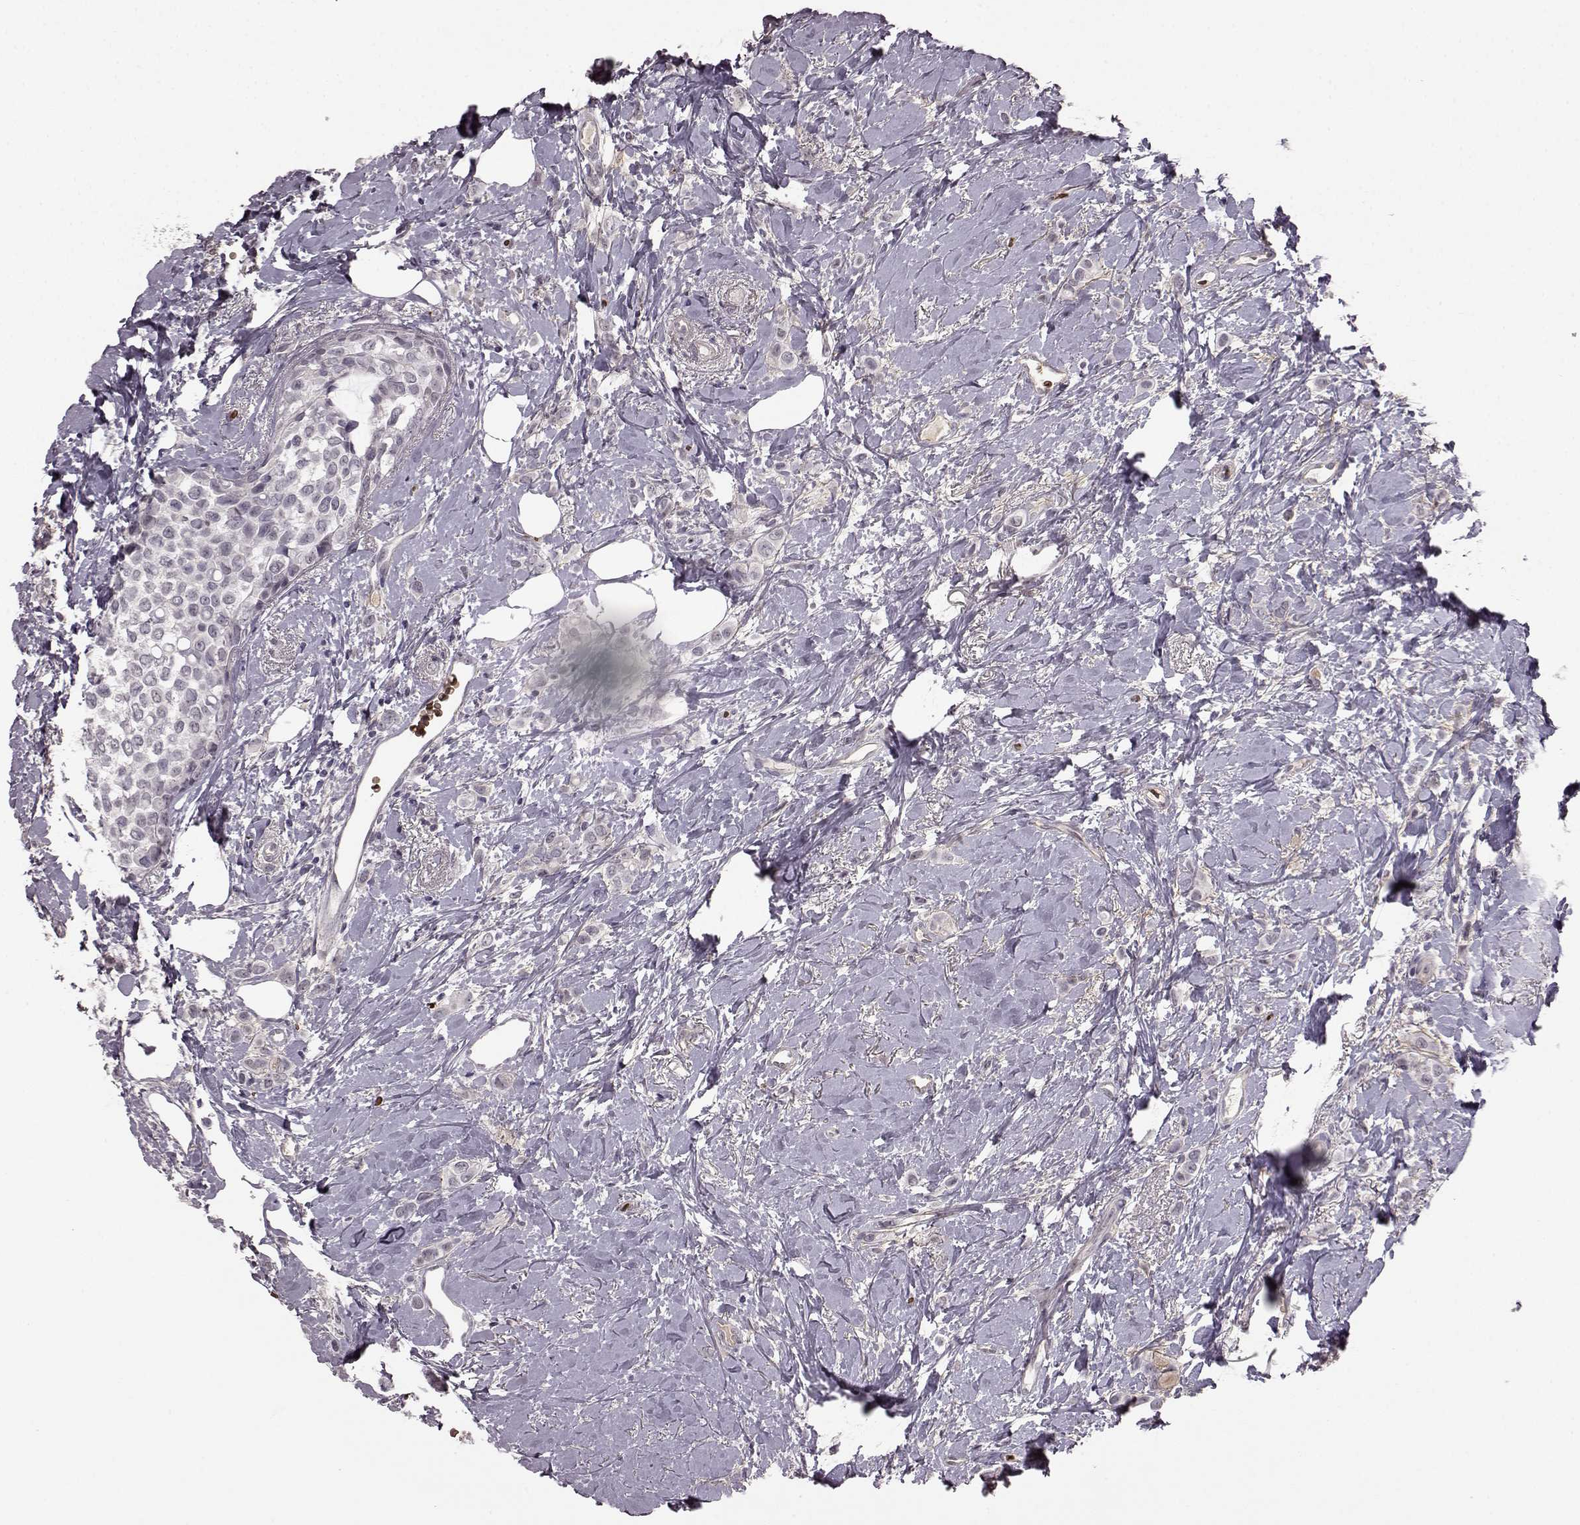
{"staining": {"intensity": "negative", "quantity": "none", "location": "none"}, "tissue": "breast cancer", "cell_type": "Tumor cells", "image_type": "cancer", "snomed": [{"axis": "morphology", "description": "Lobular carcinoma"}, {"axis": "topography", "description": "Breast"}], "caption": "Immunohistochemistry (IHC) photomicrograph of human breast cancer stained for a protein (brown), which displays no staining in tumor cells. (DAB immunohistochemistry (IHC), high magnification).", "gene": "PROP1", "patient": {"sex": "female", "age": 66}}